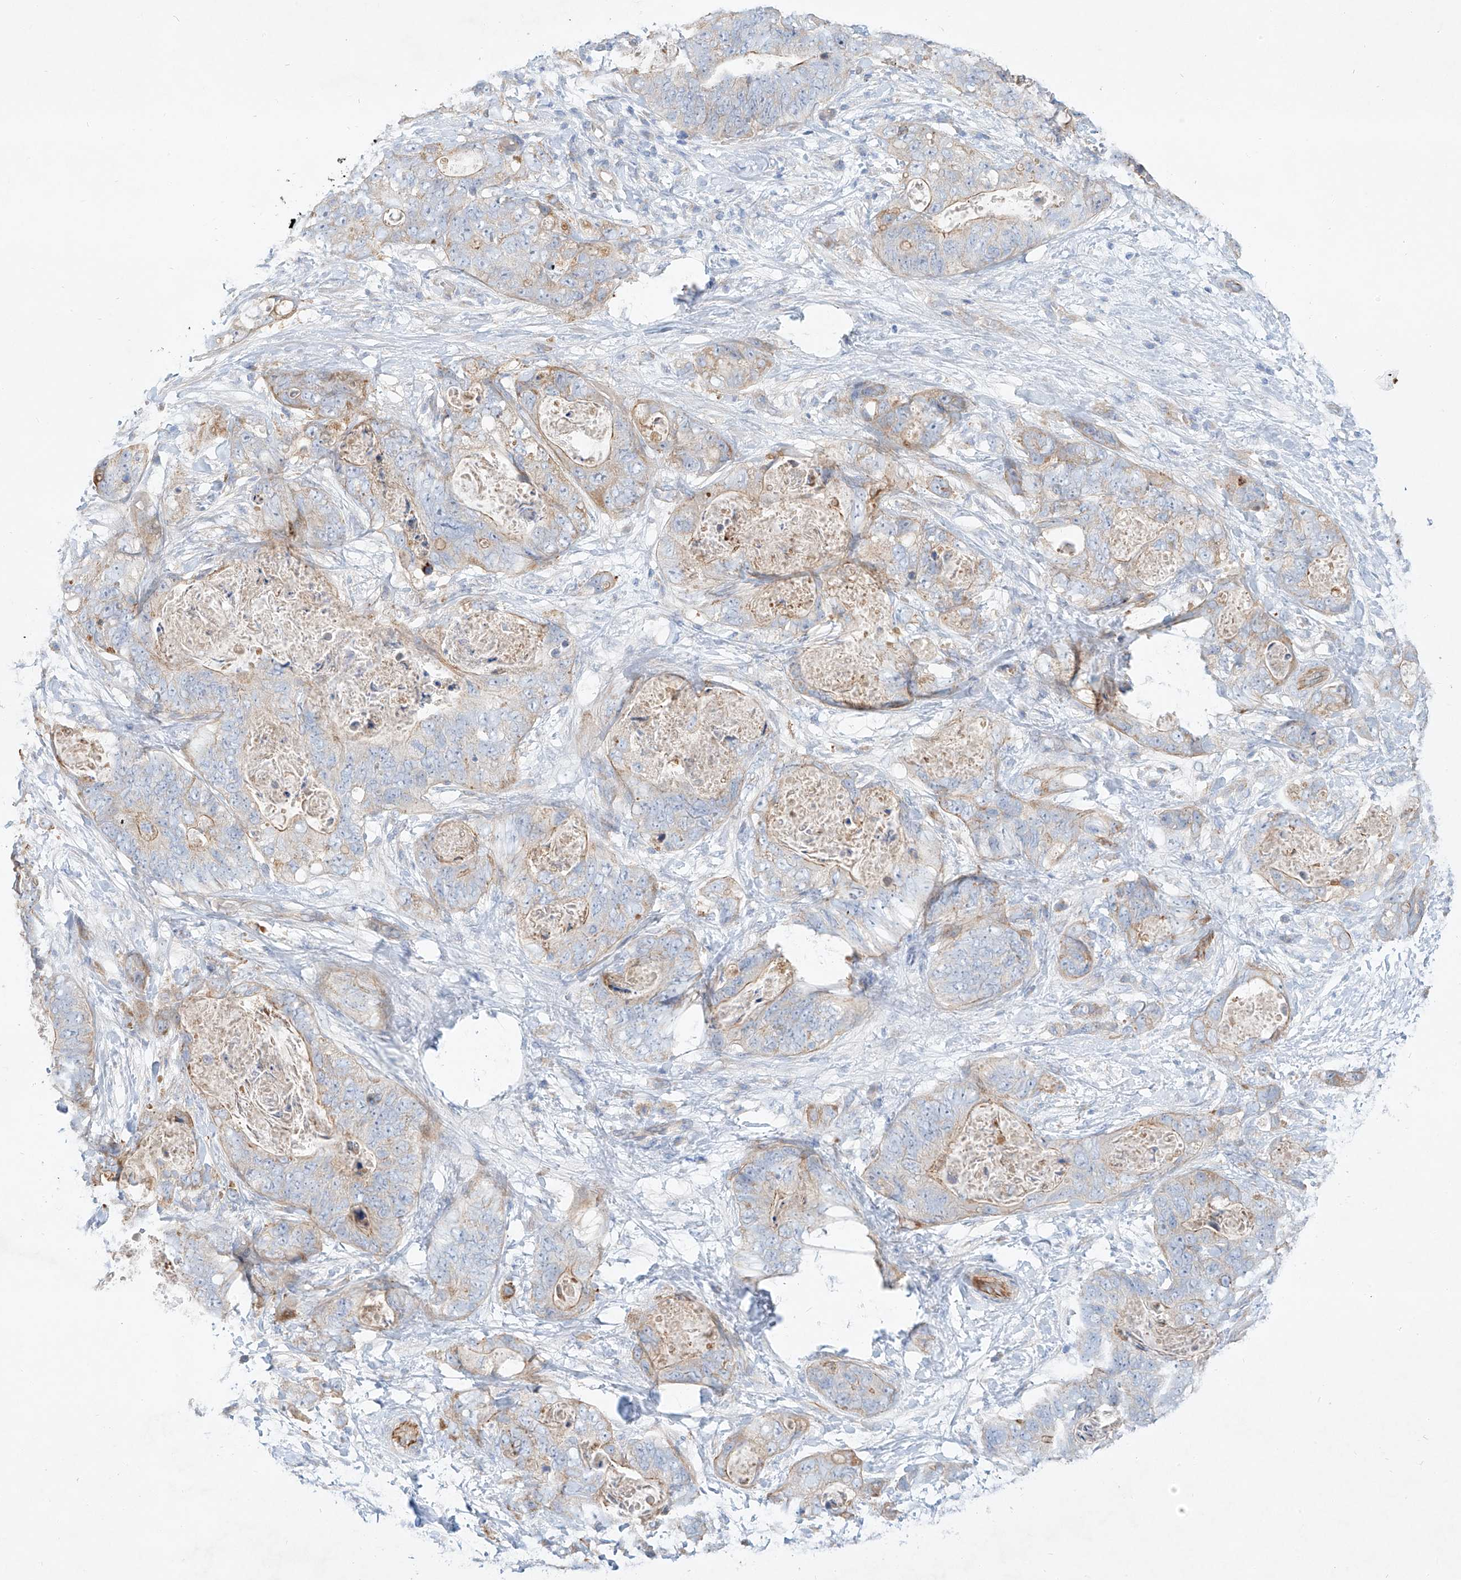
{"staining": {"intensity": "weak", "quantity": "25%-75%", "location": "cytoplasmic/membranous"}, "tissue": "stomach cancer", "cell_type": "Tumor cells", "image_type": "cancer", "snomed": [{"axis": "morphology", "description": "Adenocarcinoma, NOS"}, {"axis": "topography", "description": "Stomach"}], "caption": "Protein expression analysis of human stomach cancer (adenocarcinoma) reveals weak cytoplasmic/membranous expression in approximately 25%-75% of tumor cells. The protein is stained brown, and the nuclei are stained in blue (DAB IHC with brightfield microscopy, high magnification).", "gene": "AJM1", "patient": {"sex": "female", "age": 89}}